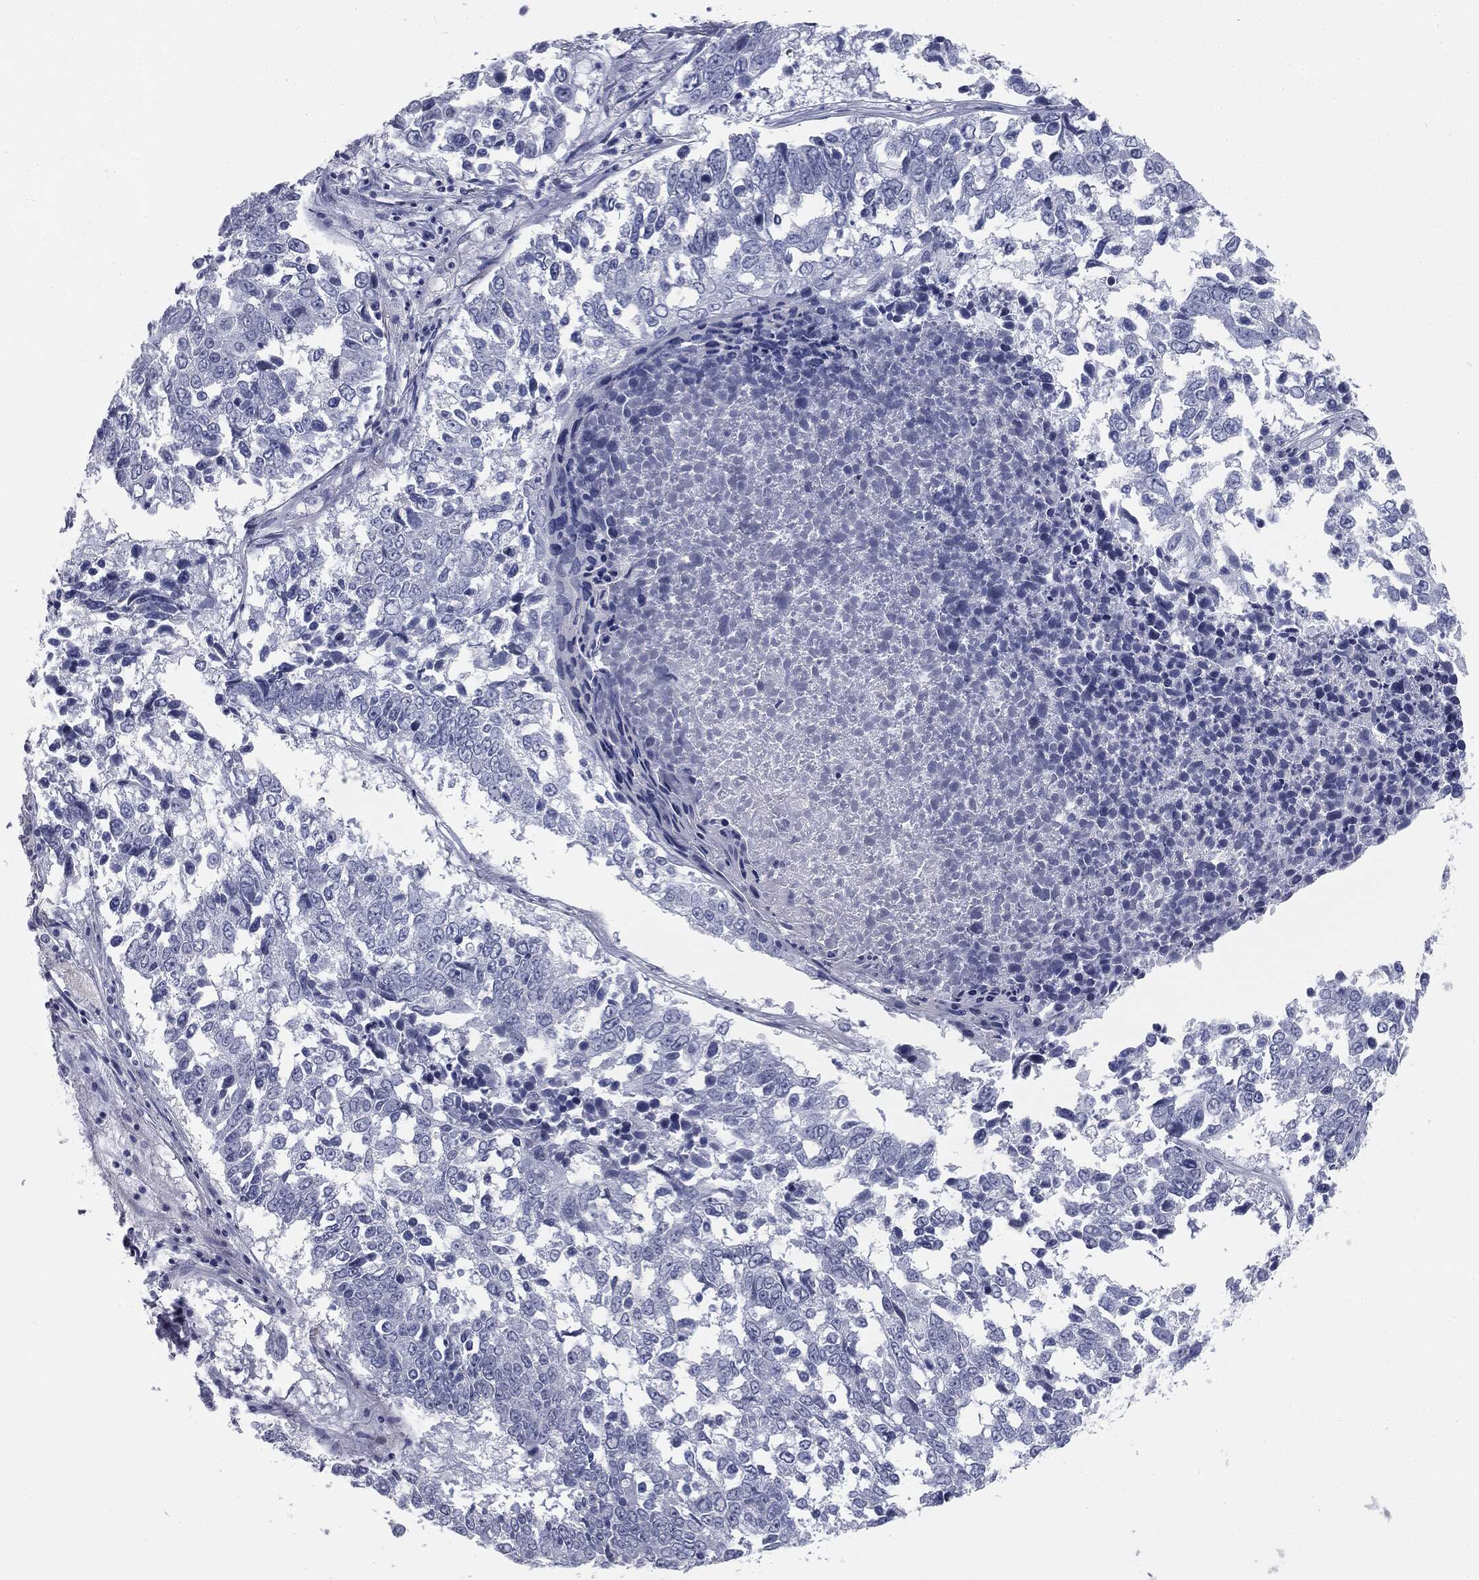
{"staining": {"intensity": "negative", "quantity": "none", "location": "none"}, "tissue": "lung cancer", "cell_type": "Tumor cells", "image_type": "cancer", "snomed": [{"axis": "morphology", "description": "Squamous cell carcinoma, NOS"}, {"axis": "topography", "description": "Lung"}], "caption": "Protein analysis of lung cancer shows no significant positivity in tumor cells.", "gene": "TPO", "patient": {"sex": "male", "age": 82}}